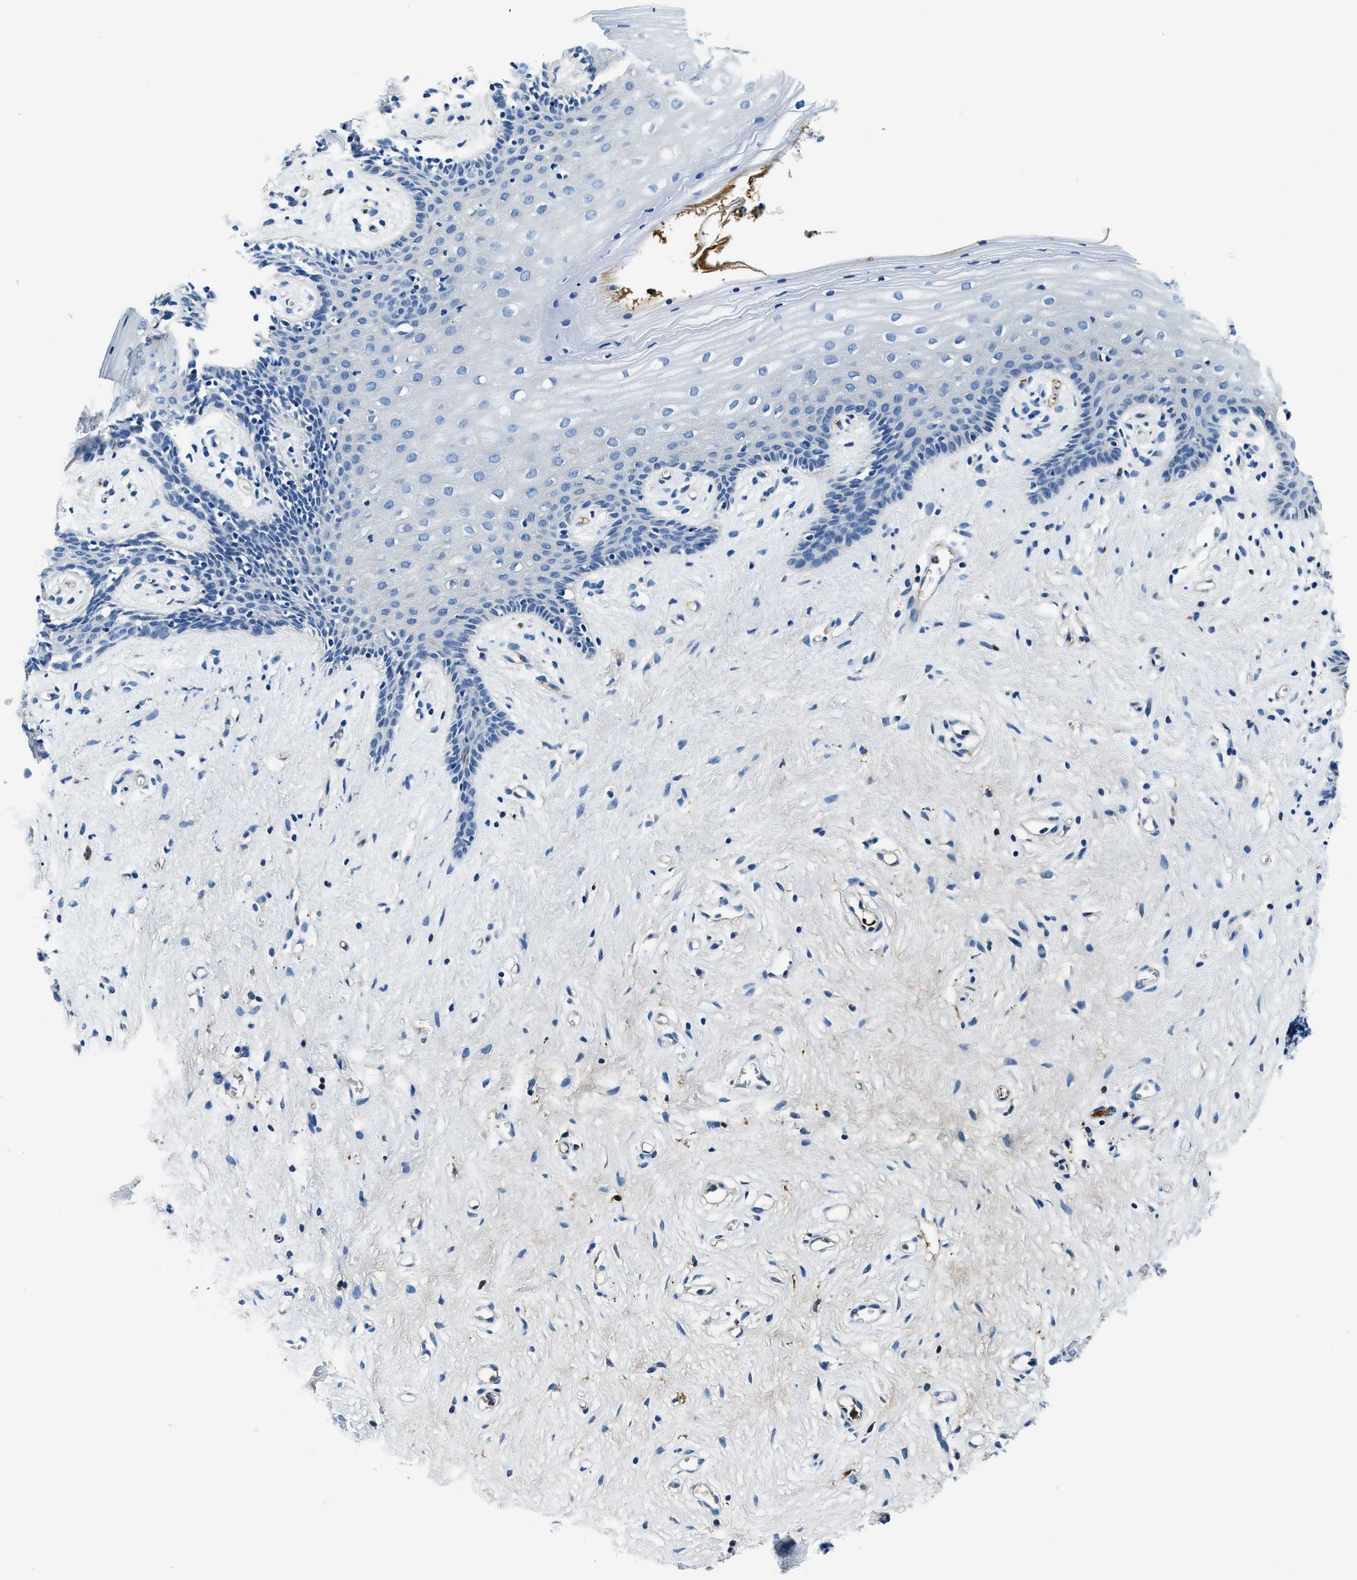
{"staining": {"intensity": "negative", "quantity": "none", "location": "none"}, "tissue": "vagina", "cell_type": "Squamous epithelial cells", "image_type": "normal", "snomed": [{"axis": "morphology", "description": "Normal tissue, NOS"}, {"axis": "topography", "description": "Vagina"}], "caption": "A micrograph of vagina stained for a protein displays no brown staining in squamous epithelial cells. The staining is performed using DAB brown chromogen with nuclei counter-stained in using hematoxylin.", "gene": "TMEM186", "patient": {"sex": "female", "age": 44}}